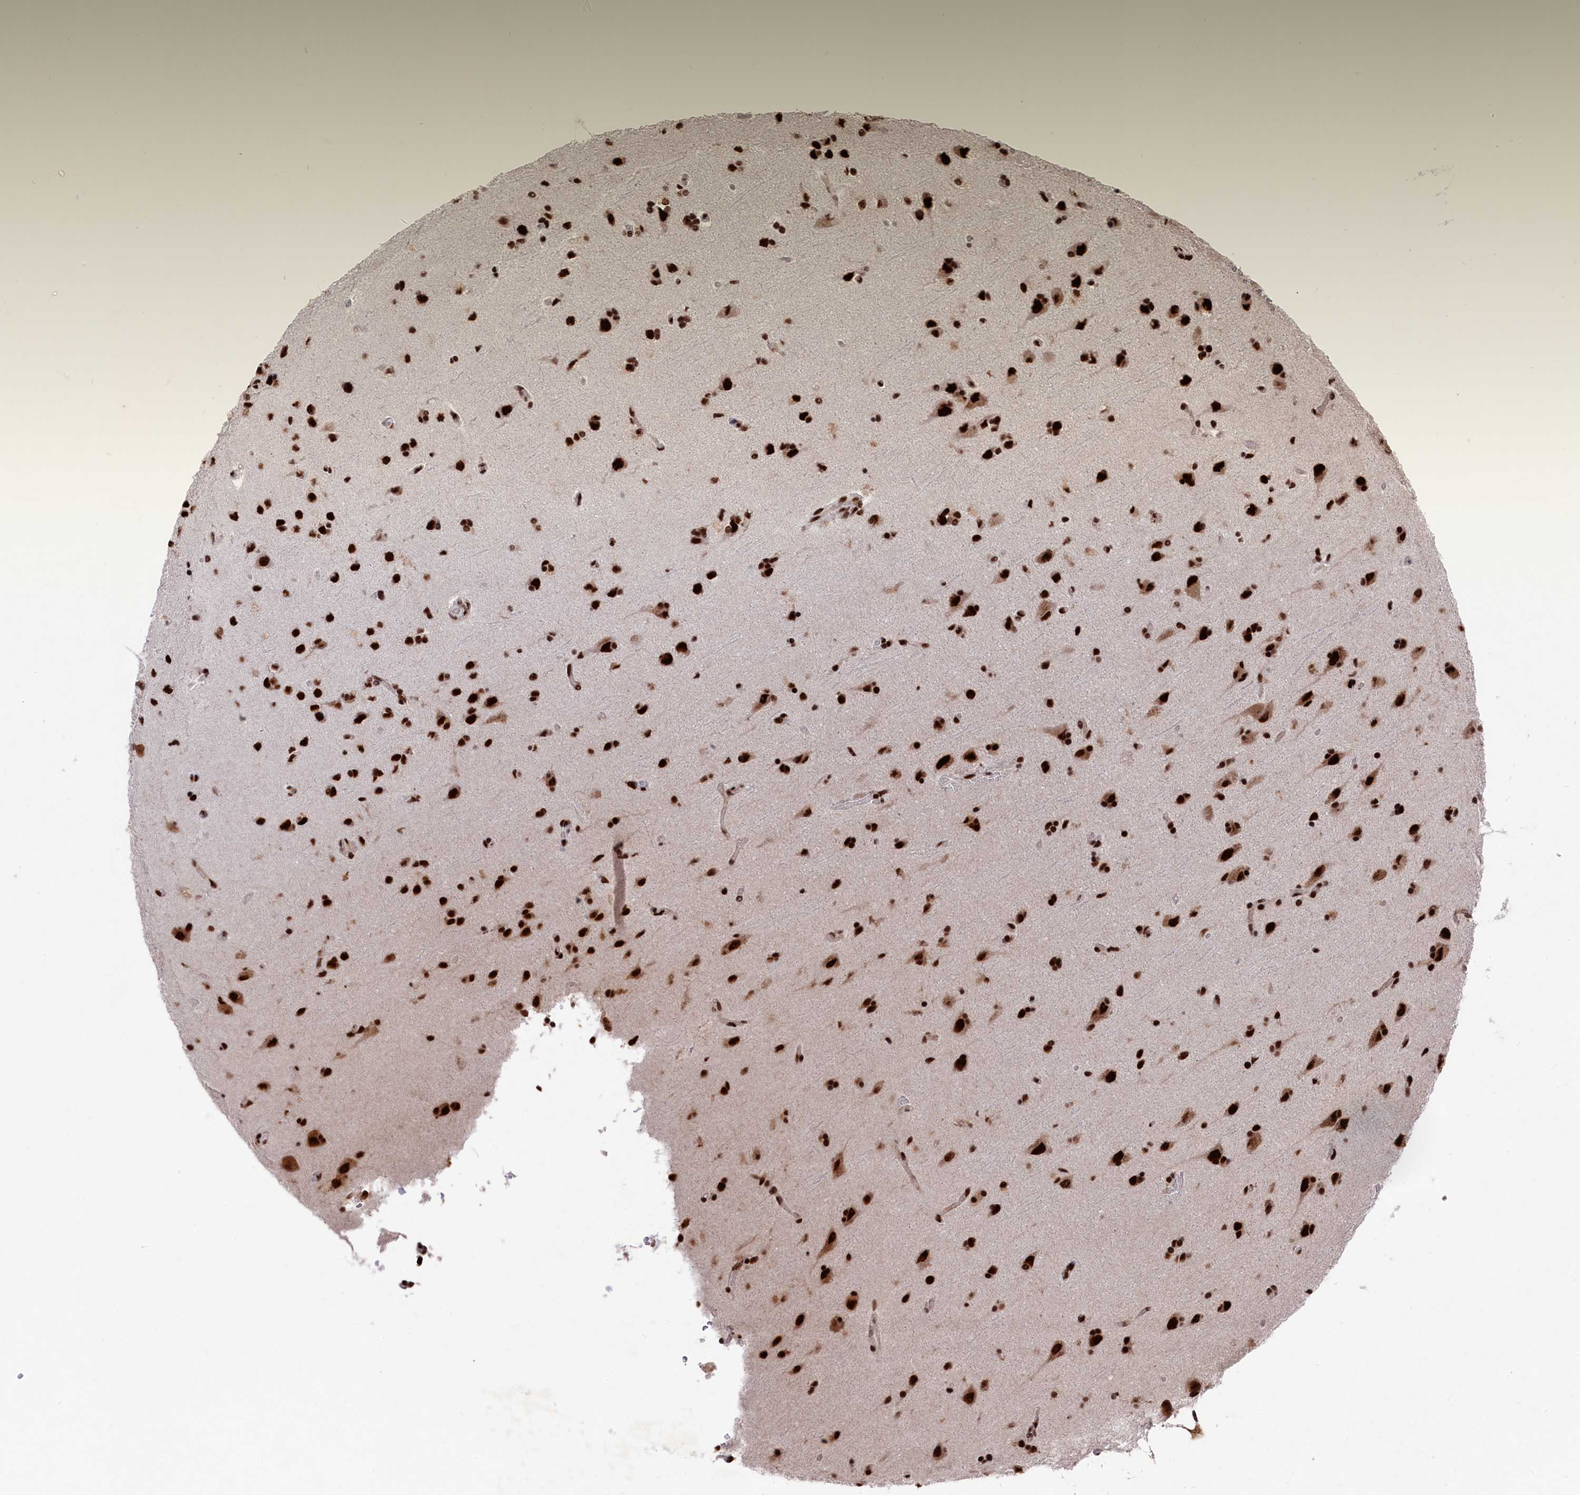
{"staining": {"intensity": "moderate", "quantity": ">75%", "location": "cytoplasmic/membranous"}, "tissue": "cerebral cortex", "cell_type": "Endothelial cells", "image_type": "normal", "snomed": [{"axis": "morphology", "description": "Normal tissue, NOS"}, {"axis": "topography", "description": "Cerebral cortex"}], "caption": "Protein expression by immunohistochemistry demonstrates moderate cytoplasmic/membranous expression in about >75% of endothelial cells in benign cerebral cortex. Ihc stains the protein of interest in brown and the nuclei are stained blue.", "gene": "PRPF31", "patient": {"sex": "male", "age": 62}}